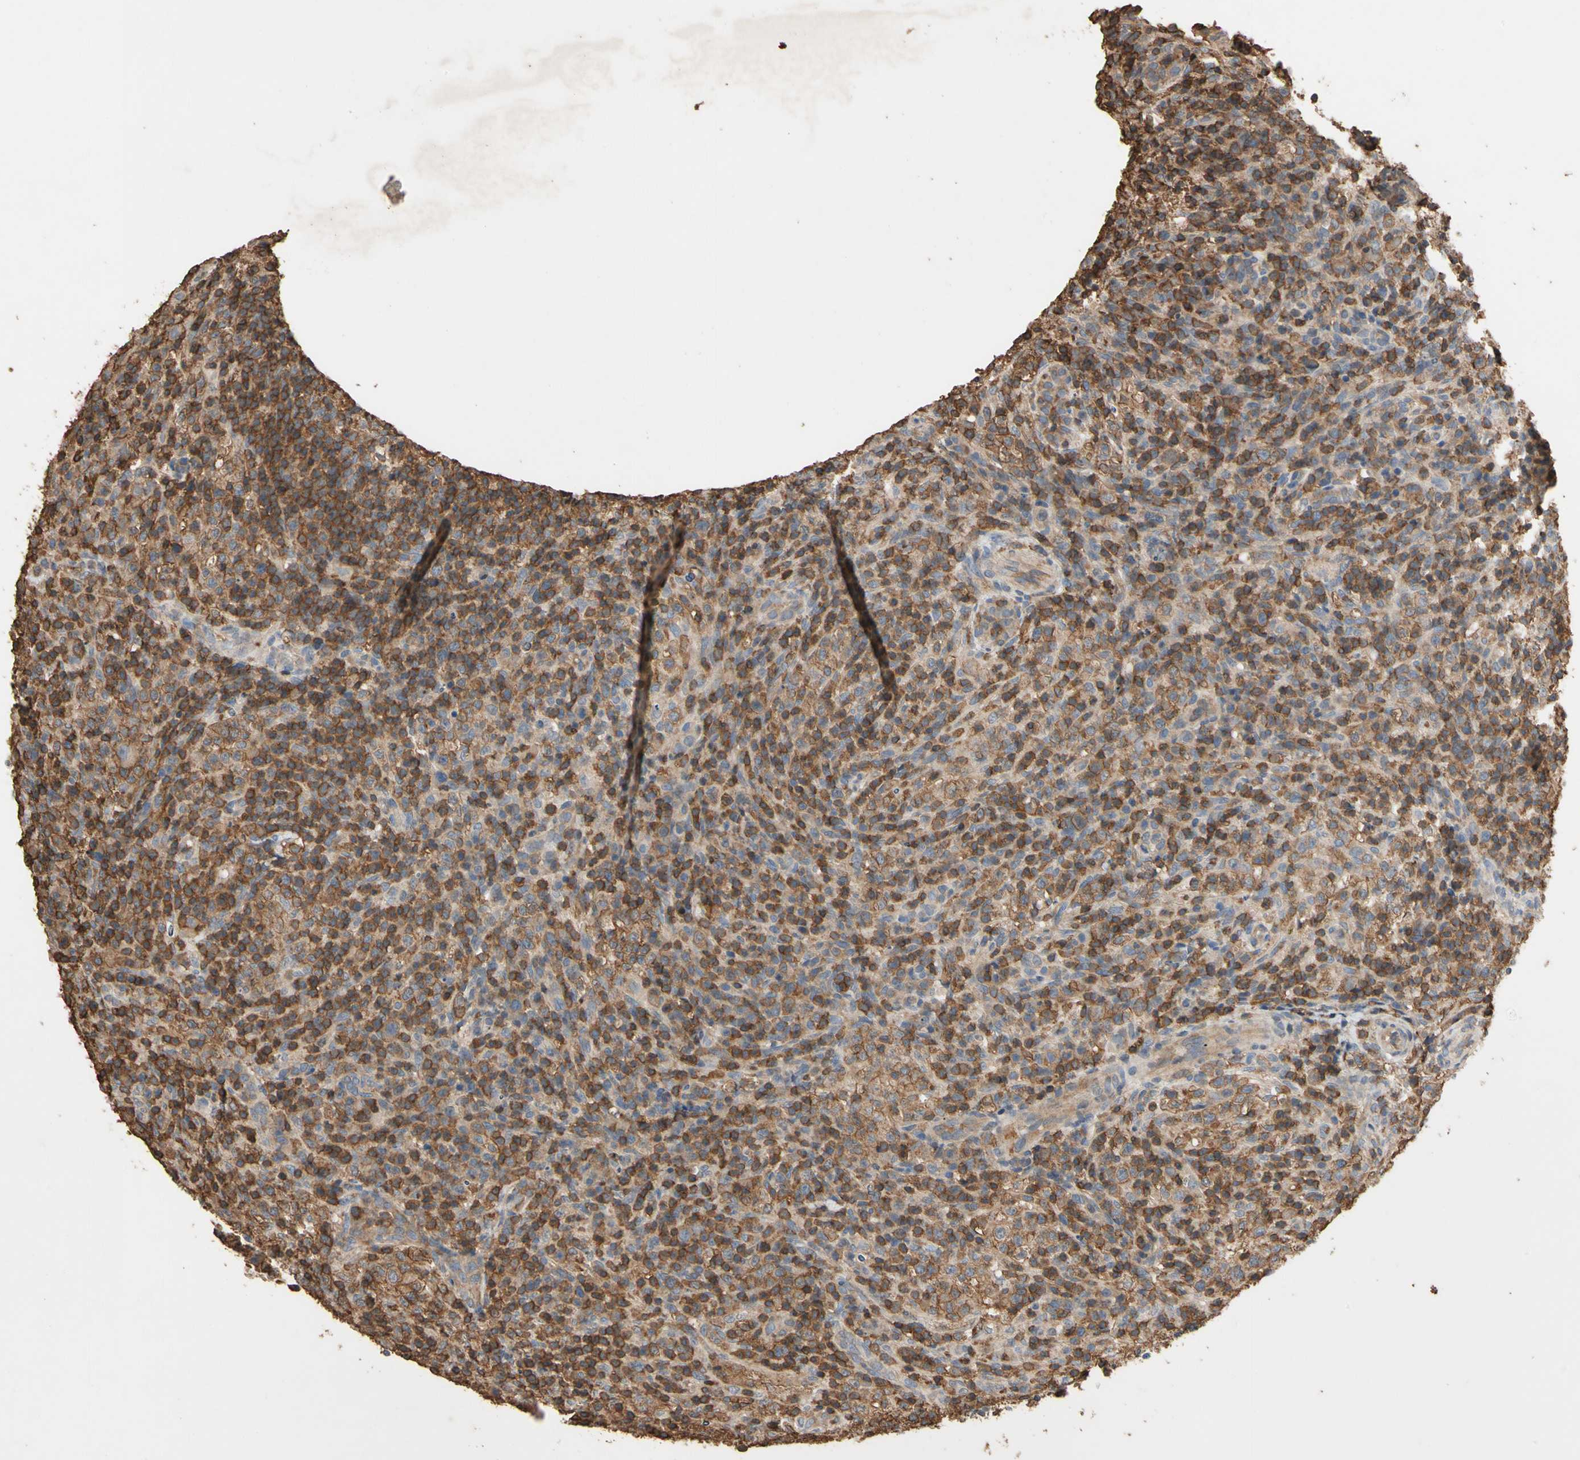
{"staining": {"intensity": "moderate", "quantity": ">75%", "location": "cytoplasmic/membranous"}, "tissue": "lymphoma", "cell_type": "Tumor cells", "image_type": "cancer", "snomed": [{"axis": "morphology", "description": "Malignant lymphoma, non-Hodgkin's type, High grade"}, {"axis": "topography", "description": "Lymph node"}], "caption": "Tumor cells show medium levels of moderate cytoplasmic/membranous positivity in approximately >75% of cells in human lymphoma.", "gene": "MAP3K10", "patient": {"sex": "female", "age": 76}}